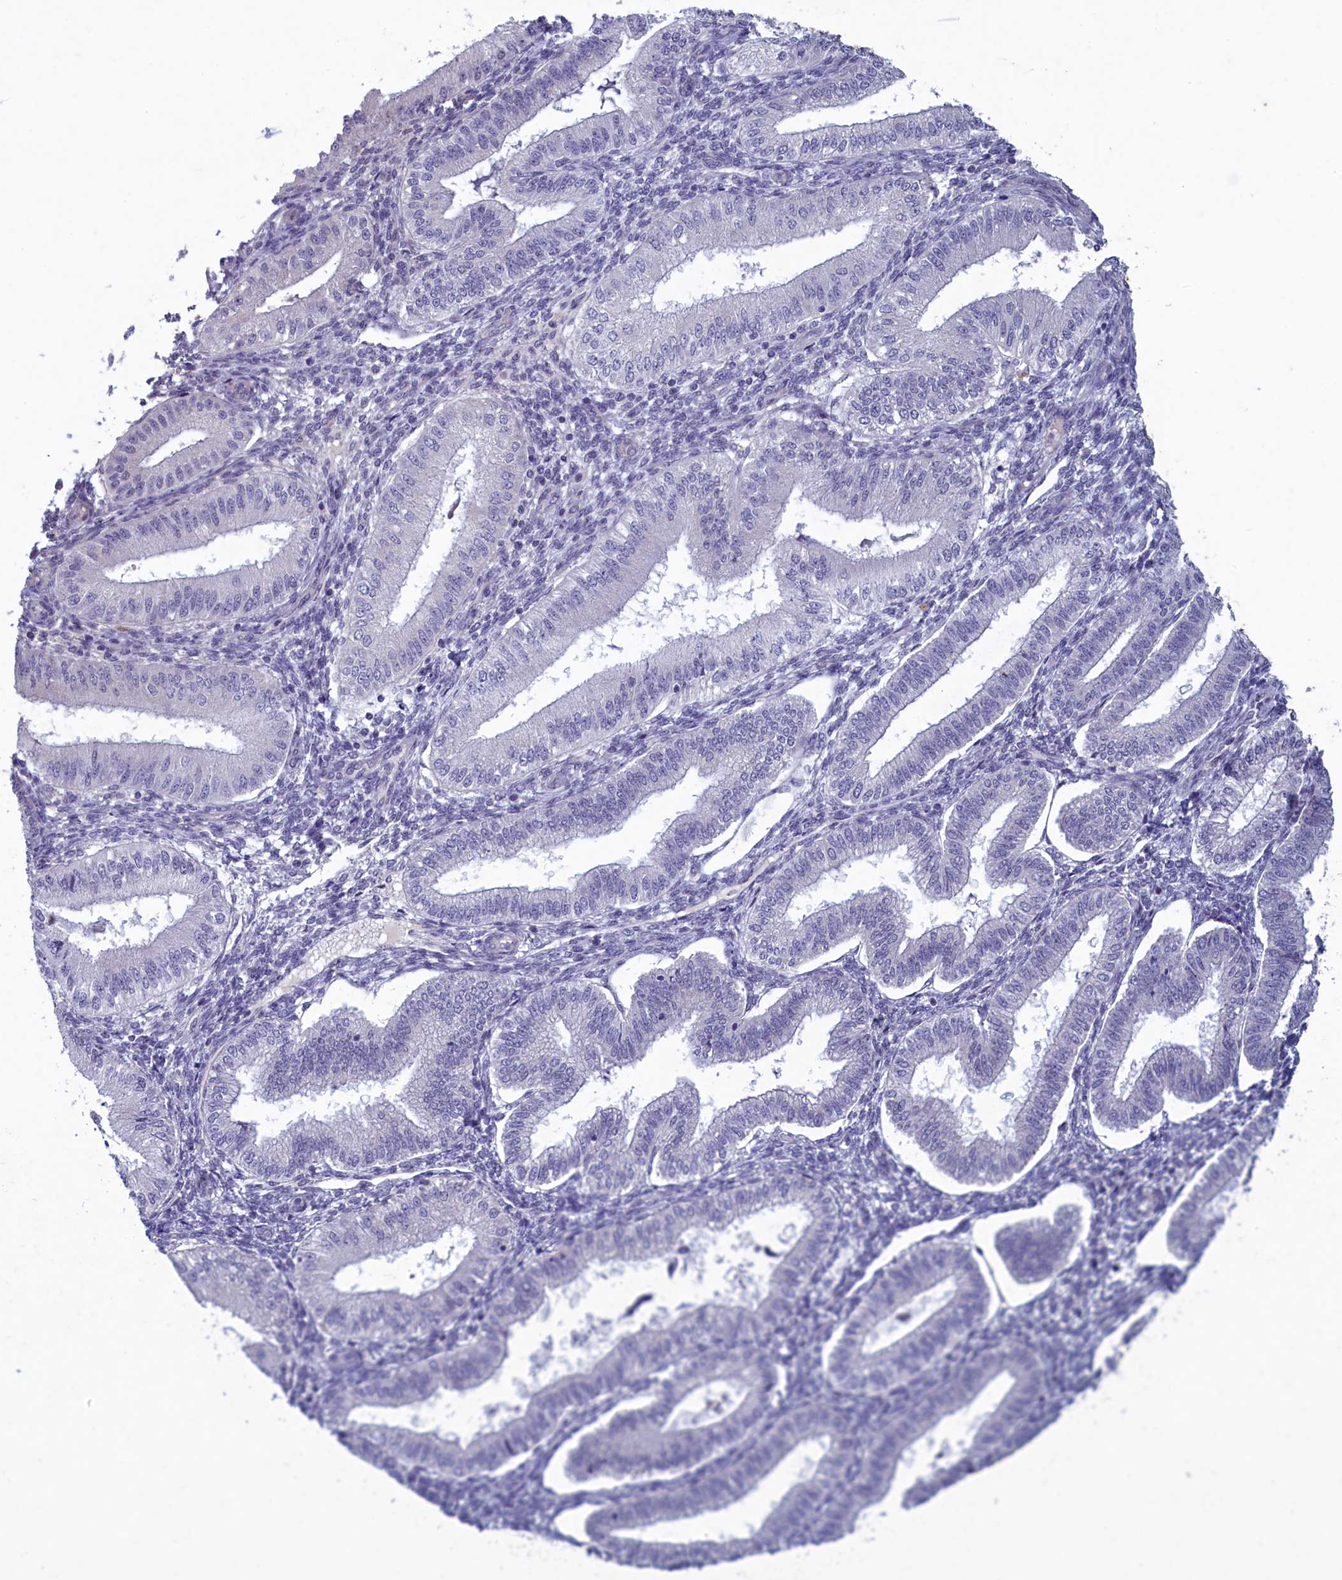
{"staining": {"intensity": "negative", "quantity": "none", "location": "none"}, "tissue": "endometrium", "cell_type": "Cells in endometrial stroma", "image_type": "normal", "snomed": [{"axis": "morphology", "description": "Normal tissue, NOS"}, {"axis": "topography", "description": "Endometrium"}], "caption": "An immunohistochemistry (IHC) micrograph of normal endometrium is shown. There is no staining in cells in endometrial stroma of endometrium.", "gene": "PLEKHG6", "patient": {"sex": "female", "age": 39}}